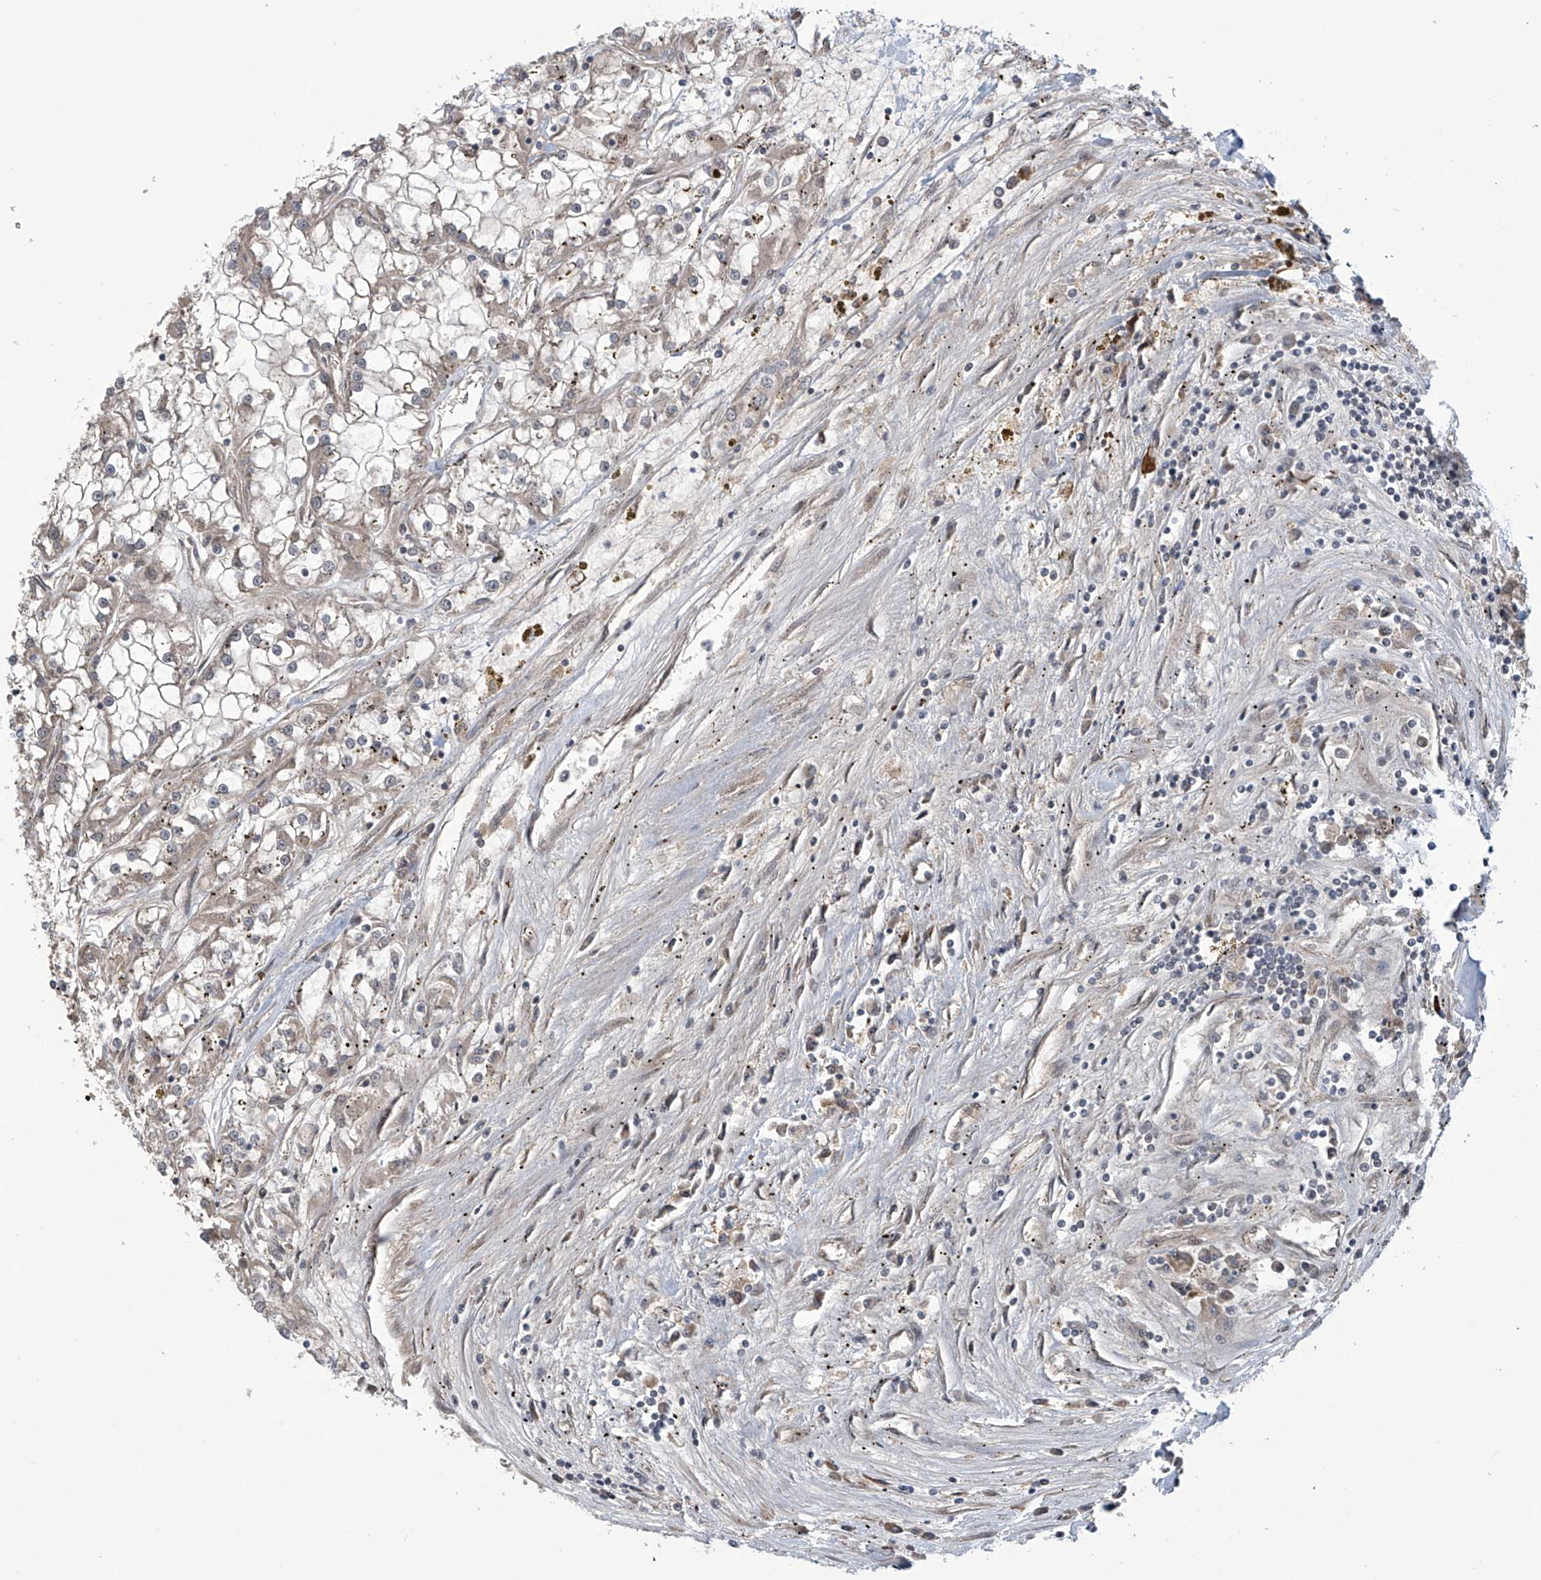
{"staining": {"intensity": "negative", "quantity": "none", "location": "none"}, "tissue": "renal cancer", "cell_type": "Tumor cells", "image_type": "cancer", "snomed": [{"axis": "morphology", "description": "Adenocarcinoma, NOS"}, {"axis": "topography", "description": "Kidney"}], "caption": "This is a image of immunohistochemistry staining of renal adenocarcinoma, which shows no positivity in tumor cells. (Immunohistochemistry (ihc), brightfield microscopy, high magnification).", "gene": "ABHD13", "patient": {"sex": "female", "age": 52}}